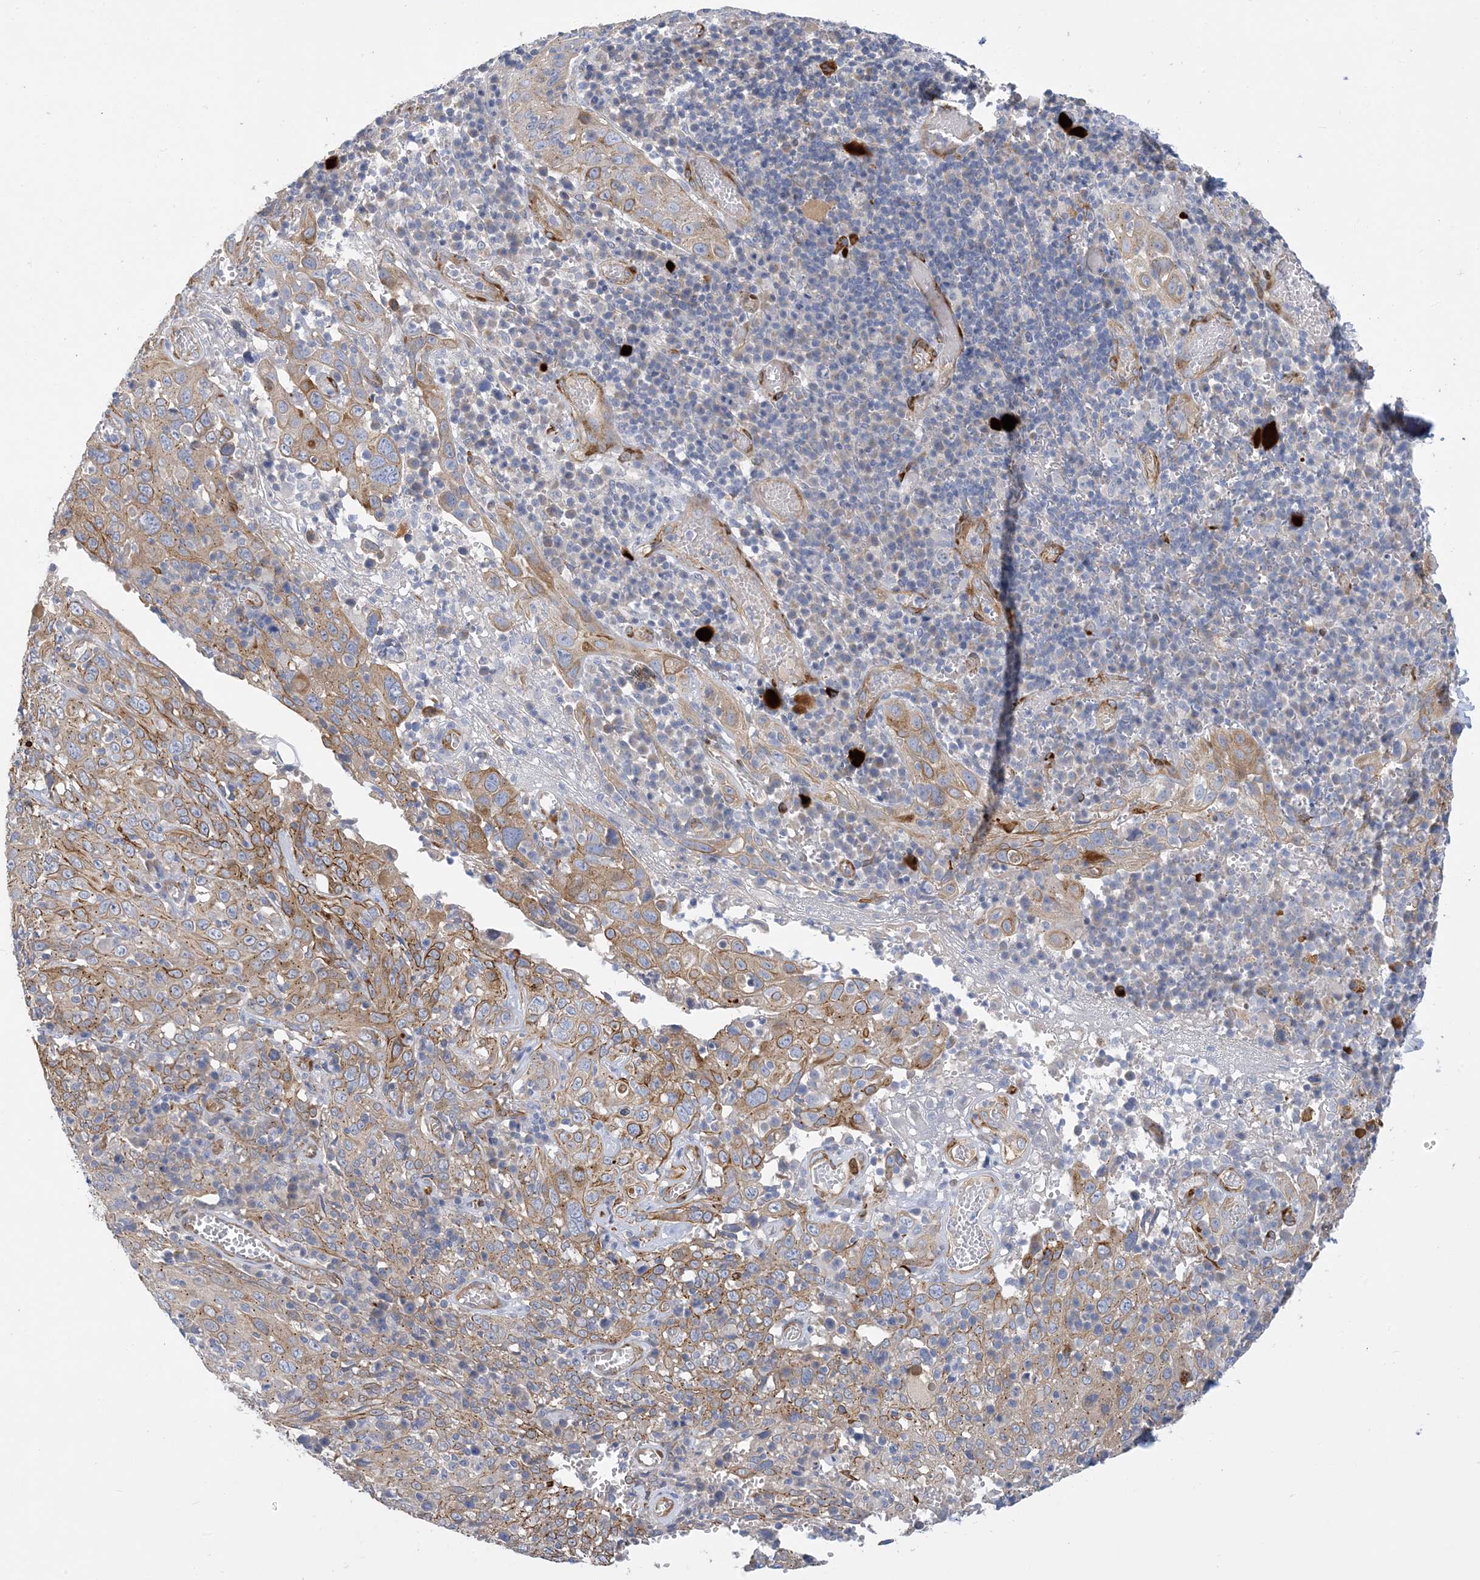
{"staining": {"intensity": "moderate", "quantity": "25%-75%", "location": "cytoplasmic/membranous"}, "tissue": "cervical cancer", "cell_type": "Tumor cells", "image_type": "cancer", "snomed": [{"axis": "morphology", "description": "Squamous cell carcinoma, NOS"}, {"axis": "topography", "description": "Cervix"}], "caption": "IHC of cervical squamous cell carcinoma demonstrates medium levels of moderate cytoplasmic/membranous expression in about 25%-75% of tumor cells.", "gene": "RBMS3", "patient": {"sex": "female", "age": 46}}